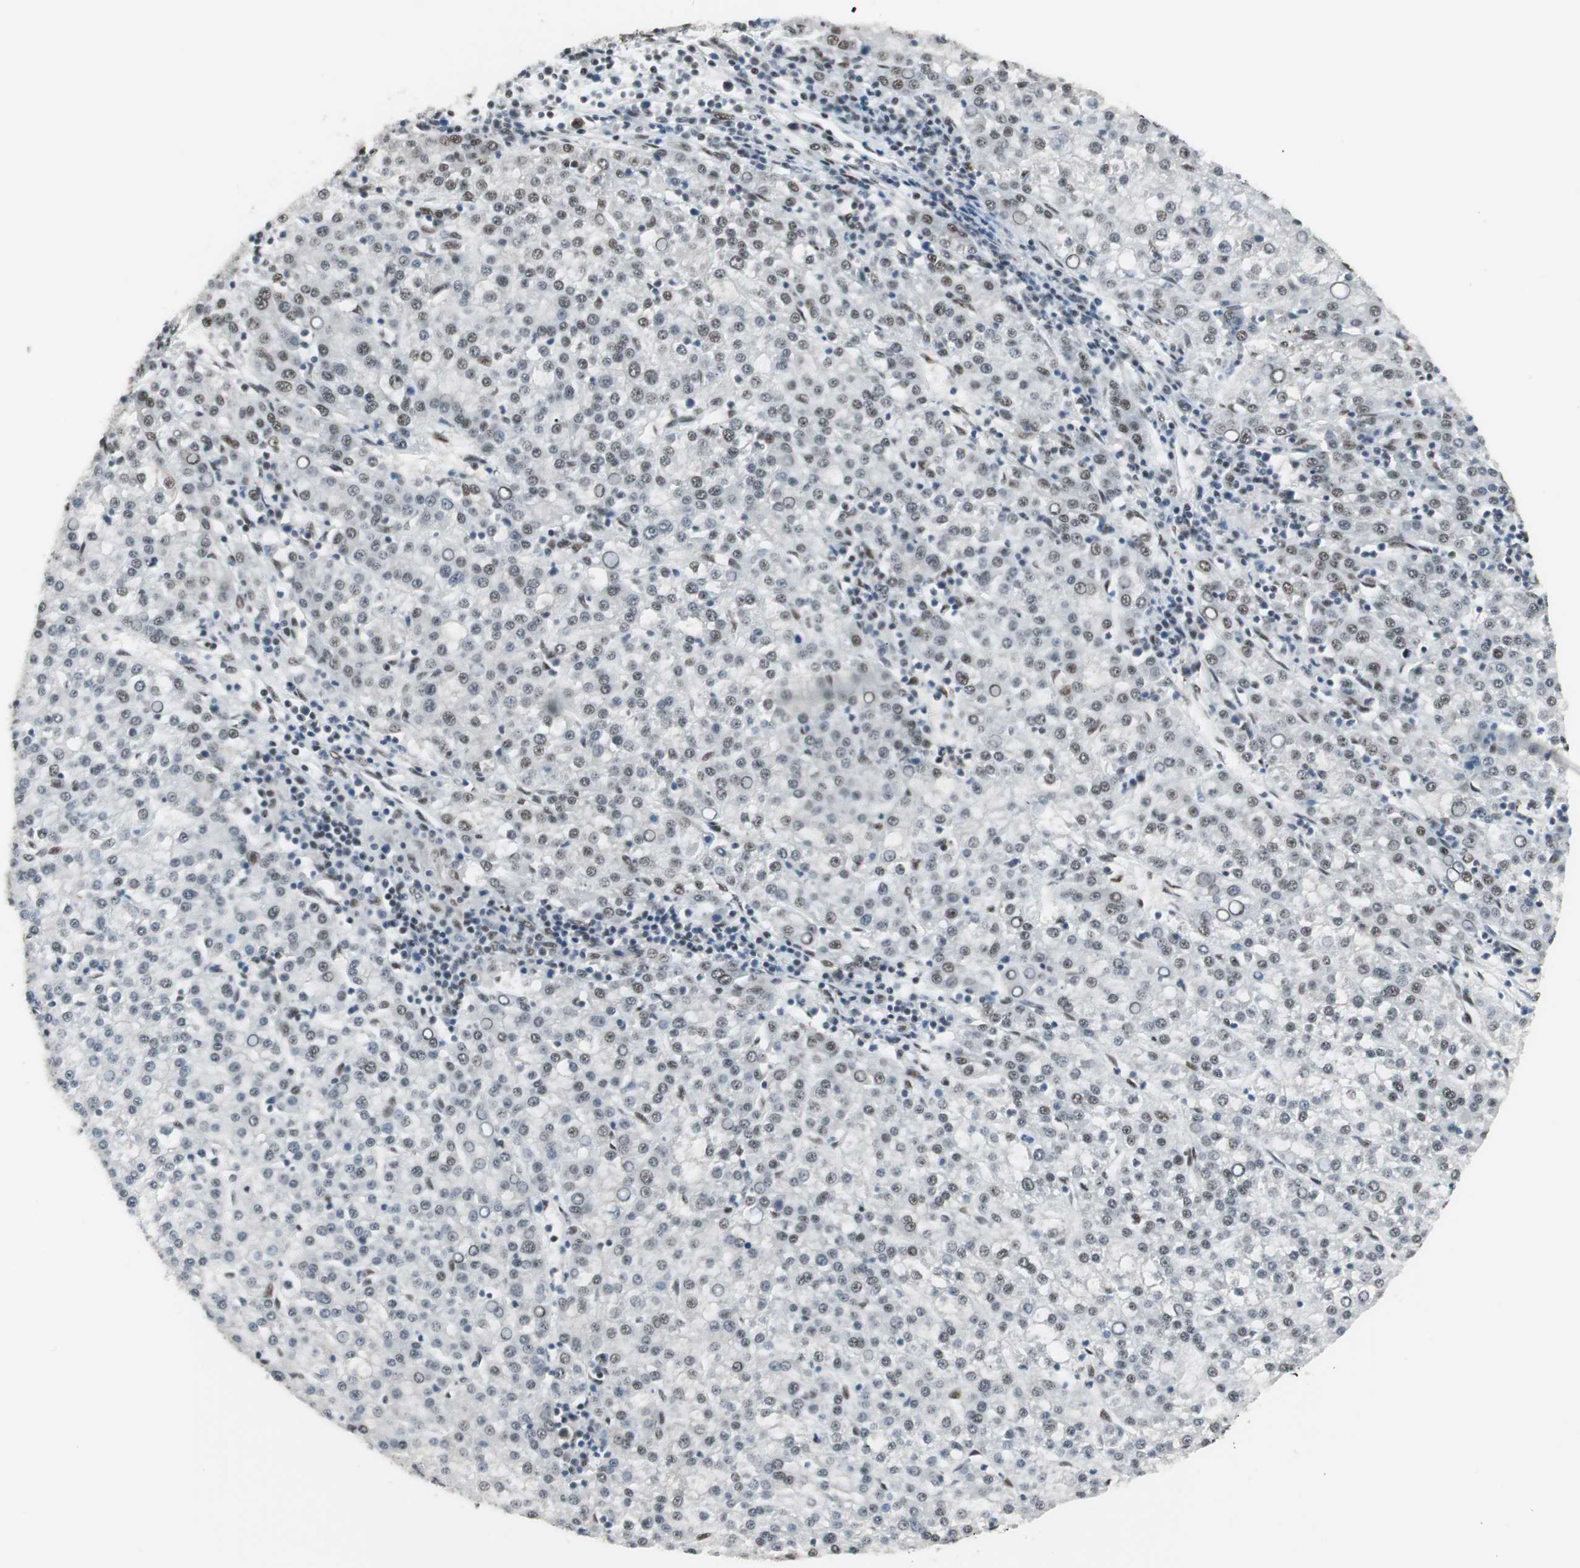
{"staining": {"intensity": "weak", "quantity": ">75%", "location": "nuclear"}, "tissue": "liver cancer", "cell_type": "Tumor cells", "image_type": "cancer", "snomed": [{"axis": "morphology", "description": "Carcinoma, Hepatocellular, NOS"}, {"axis": "topography", "description": "Liver"}], "caption": "IHC (DAB (3,3'-diaminobenzidine)) staining of human liver cancer reveals weak nuclear protein expression in approximately >75% of tumor cells.", "gene": "ZBTB17", "patient": {"sex": "female", "age": 58}}